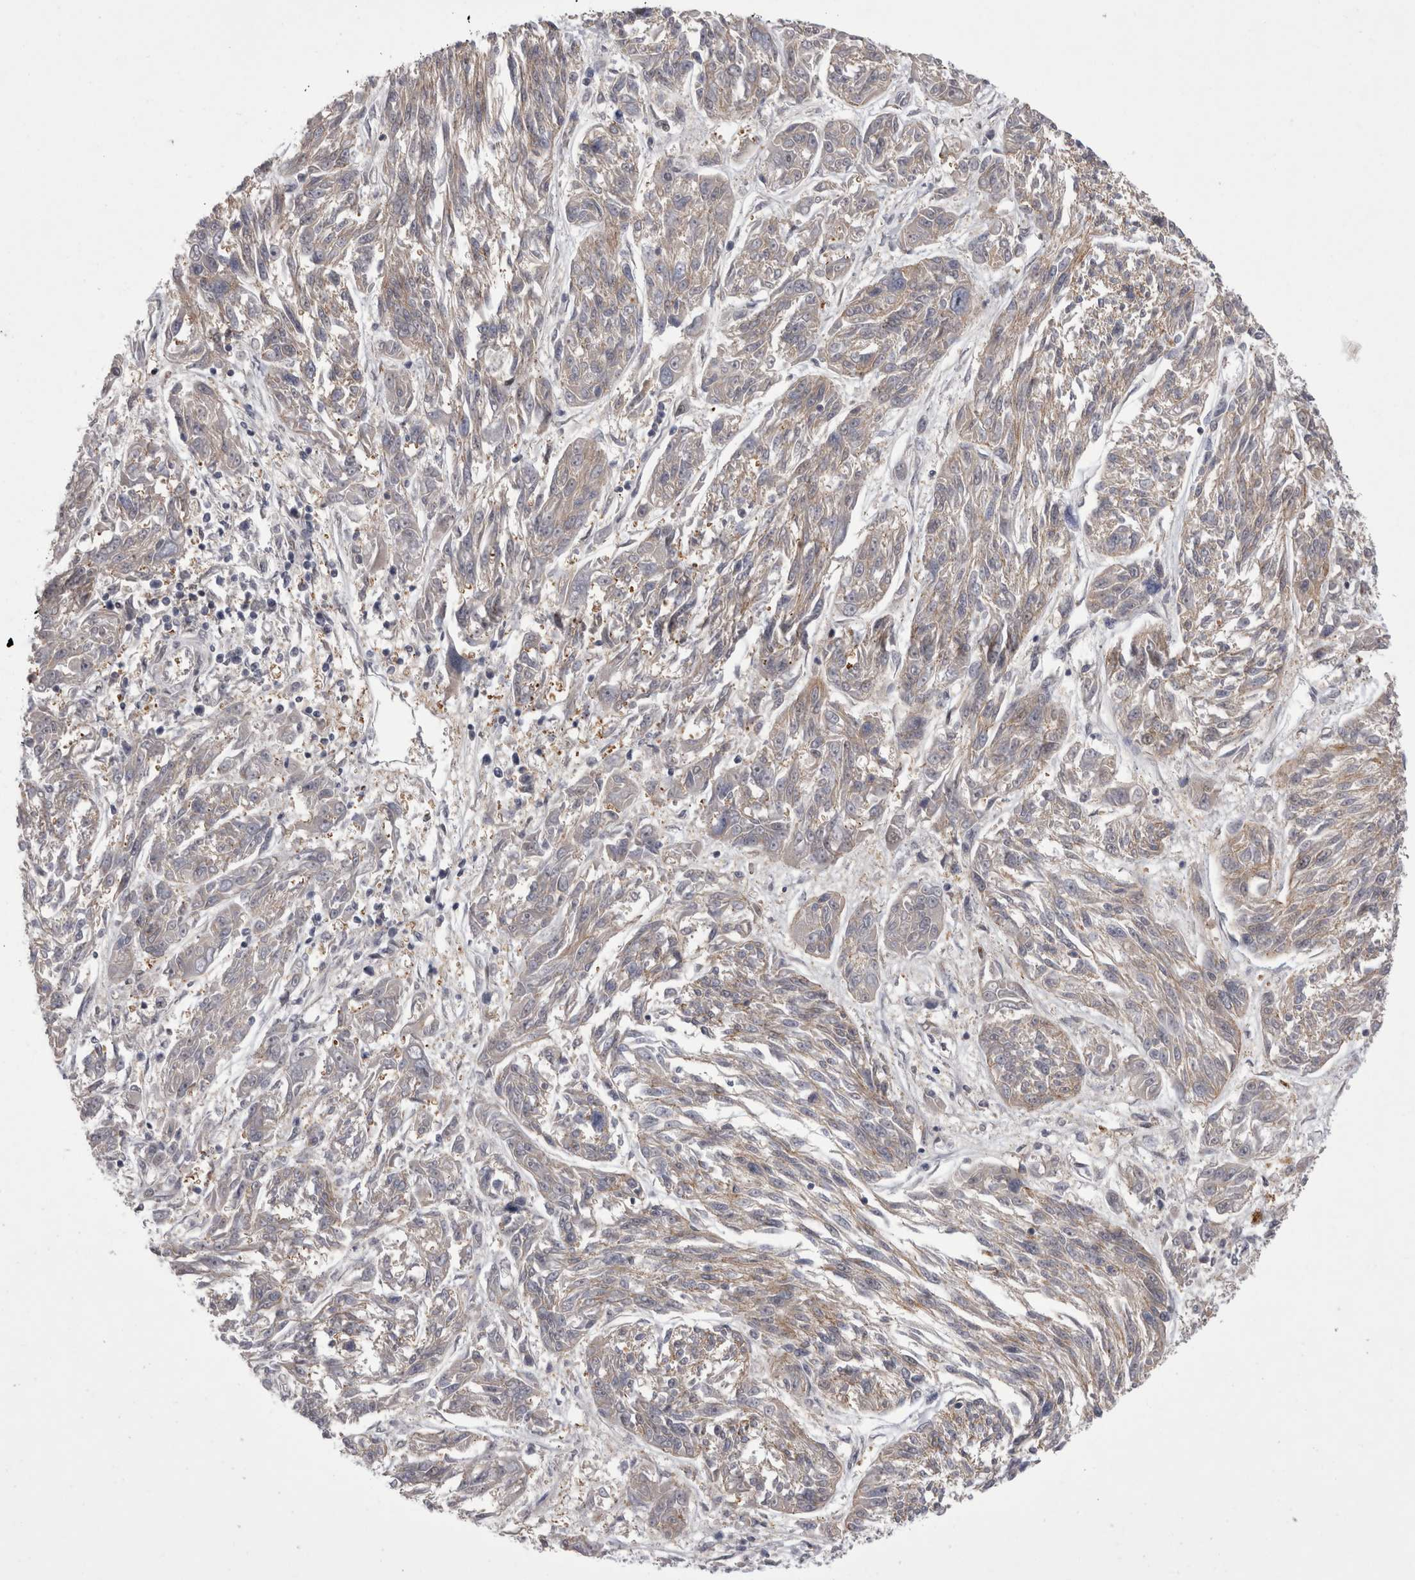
{"staining": {"intensity": "weak", "quantity": "25%-75%", "location": "cytoplasmic/membranous"}, "tissue": "melanoma", "cell_type": "Tumor cells", "image_type": "cancer", "snomed": [{"axis": "morphology", "description": "Malignant melanoma, NOS"}, {"axis": "topography", "description": "Skin"}], "caption": "A micrograph of human melanoma stained for a protein shows weak cytoplasmic/membranous brown staining in tumor cells. (DAB = brown stain, brightfield microscopy at high magnification).", "gene": "NENF", "patient": {"sex": "male", "age": 53}}